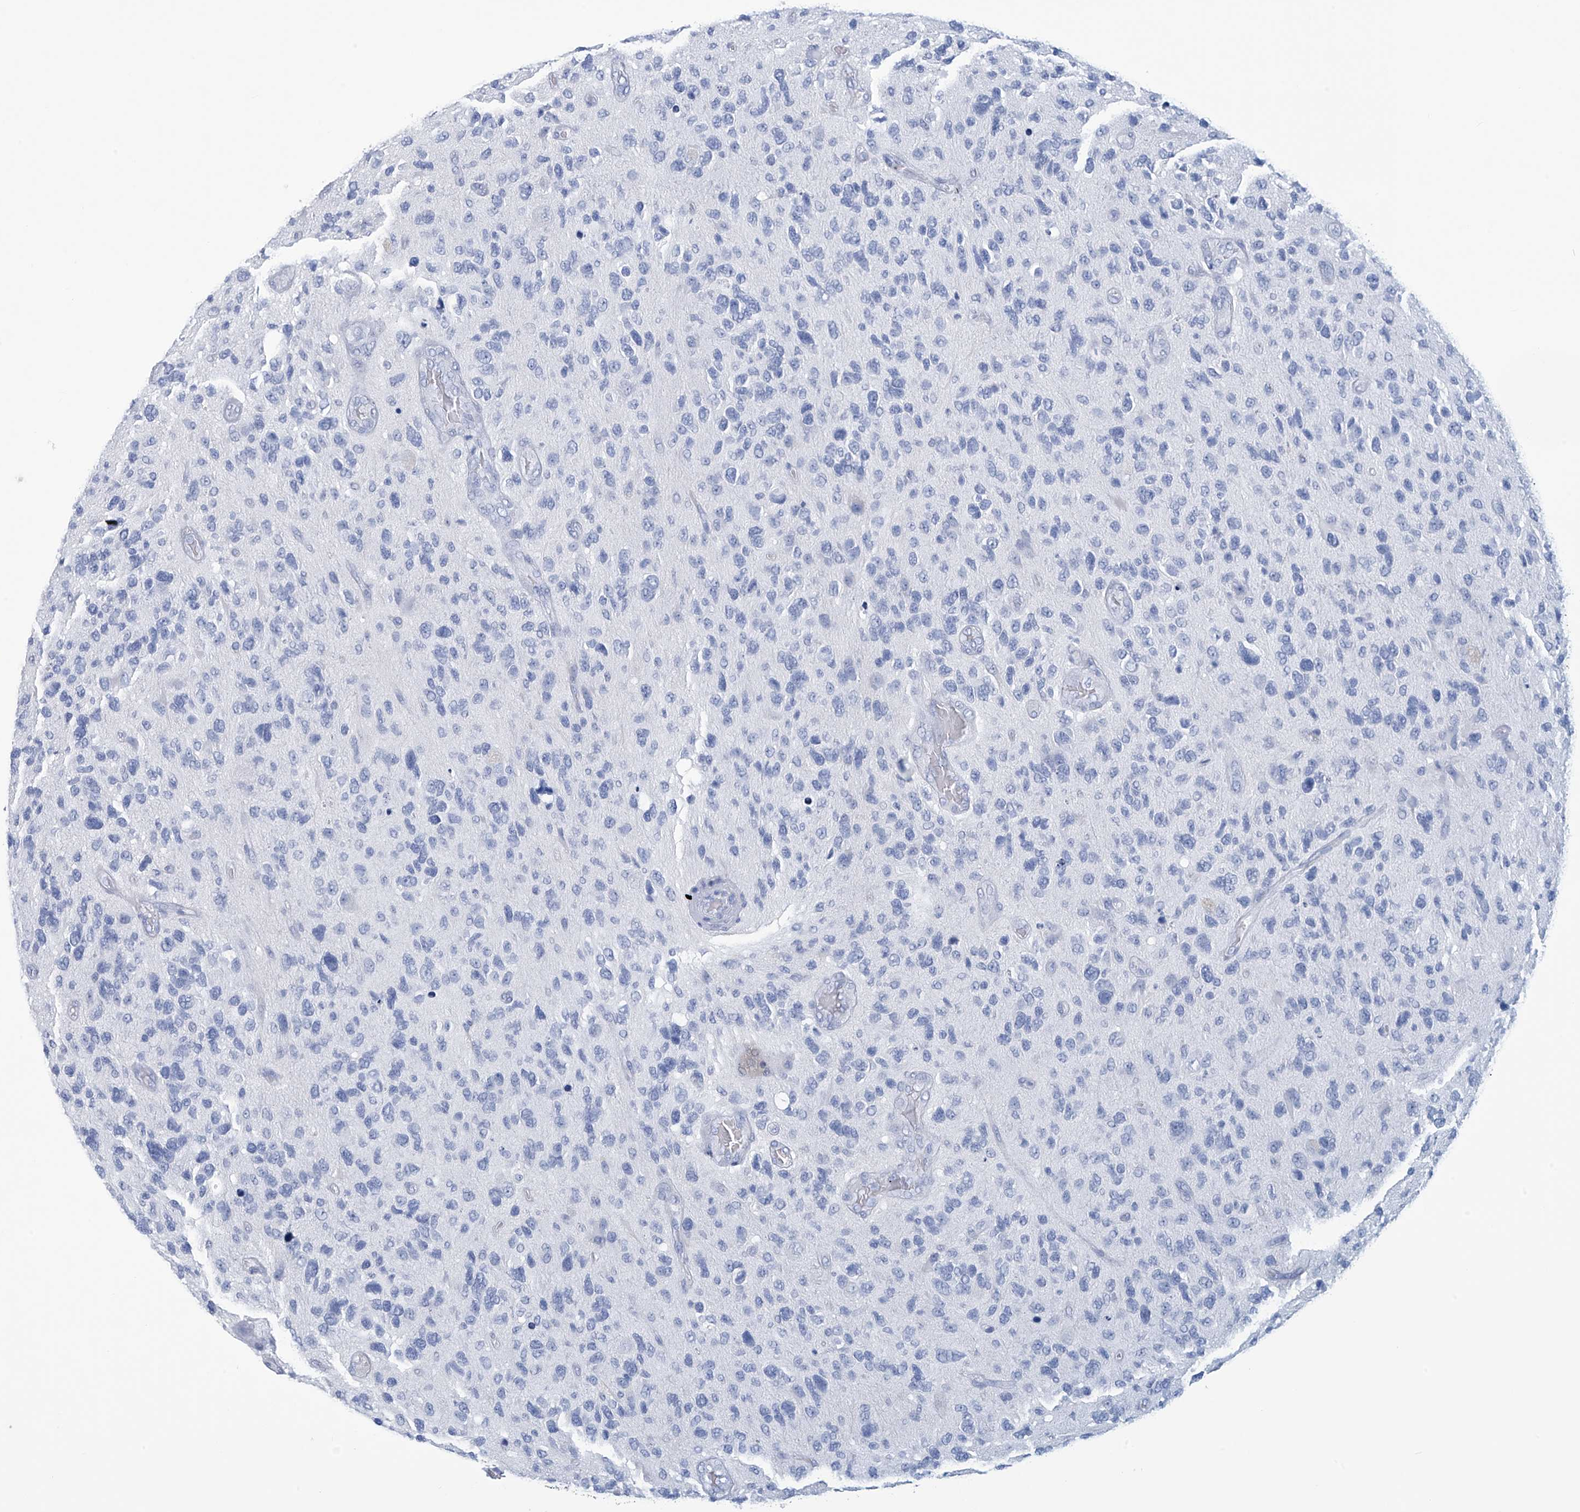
{"staining": {"intensity": "negative", "quantity": "none", "location": "none"}, "tissue": "glioma", "cell_type": "Tumor cells", "image_type": "cancer", "snomed": [{"axis": "morphology", "description": "Glioma, malignant, High grade"}, {"axis": "topography", "description": "Brain"}], "caption": "Glioma was stained to show a protein in brown. There is no significant positivity in tumor cells. (DAB (3,3'-diaminobenzidine) immunohistochemistry (IHC) with hematoxylin counter stain).", "gene": "DSP", "patient": {"sex": "female", "age": 58}}